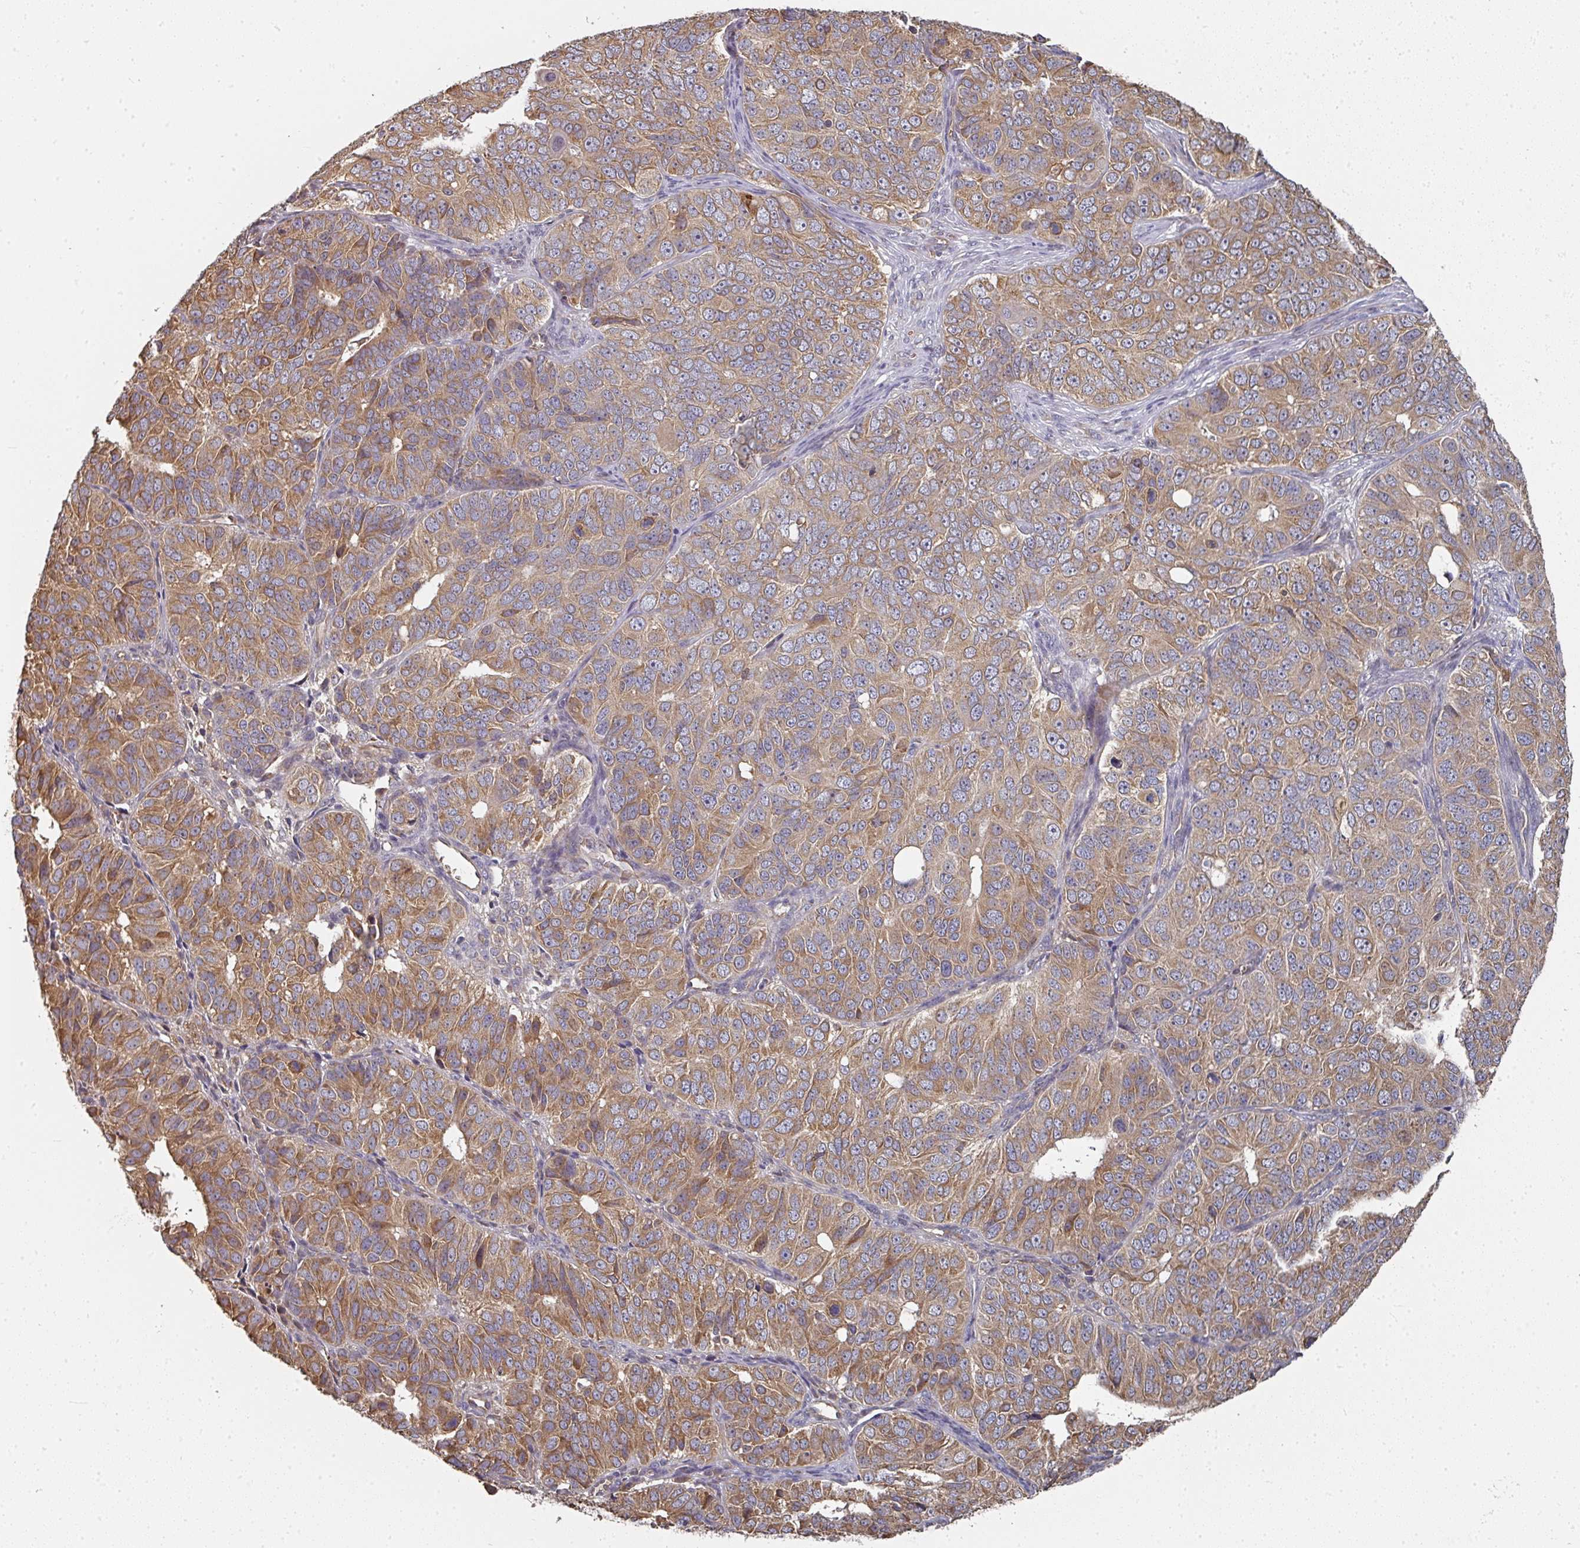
{"staining": {"intensity": "moderate", "quantity": ">75%", "location": "cytoplasmic/membranous"}, "tissue": "ovarian cancer", "cell_type": "Tumor cells", "image_type": "cancer", "snomed": [{"axis": "morphology", "description": "Carcinoma, endometroid"}, {"axis": "topography", "description": "Ovary"}], "caption": "High-magnification brightfield microscopy of ovarian cancer (endometroid carcinoma) stained with DAB (3,3'-diaminobenzidine) (brown) and counterstained with hematoxylin (blue). tumor cells exhibit moderate cytoplasmic/membranous expression is identified in about>75% of cells.", "gene": "EDEM2", "patient": {"sex": "female", "age": 51}}